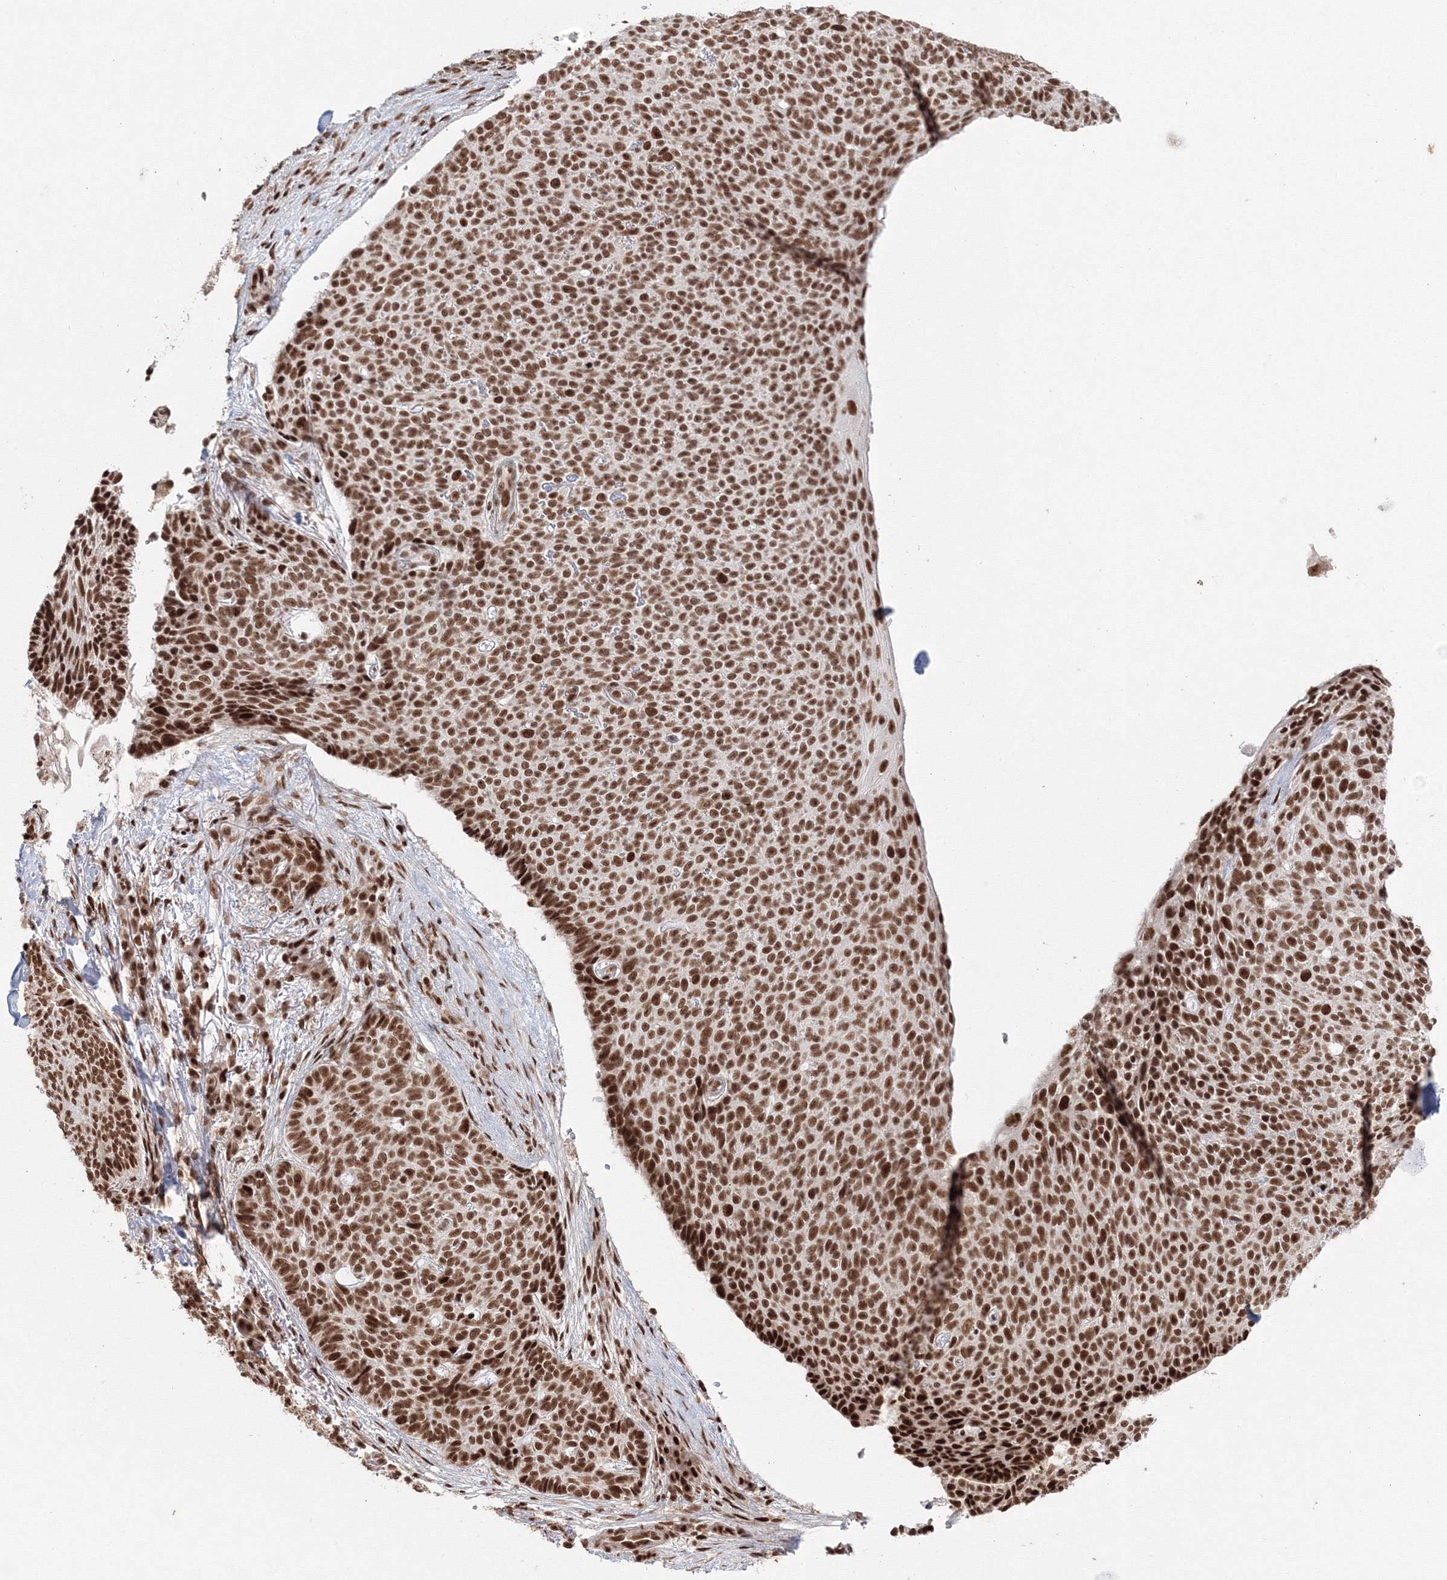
{"staining": {"intensity": "strong", "quantity": ">75%", "location": "nuclear"}, "tissue": "skin cancer", "cell_type": "Tumor cells", "image_type": "cancer", "snomed": [{"axis": "morphology", "description": "Normal tissue, NOS"}, {"axis": "morphology", "description": "Basal cell carcinoma"}, {"axis": "topography", "description": "Skin"}], "caption": "Protein analysis of skin cancer tissue demonstrates strong nuclear expression in about >75% of tumor cells.", "gene": "KIF20A", "patient": {"sex": "male", "age": 50}}